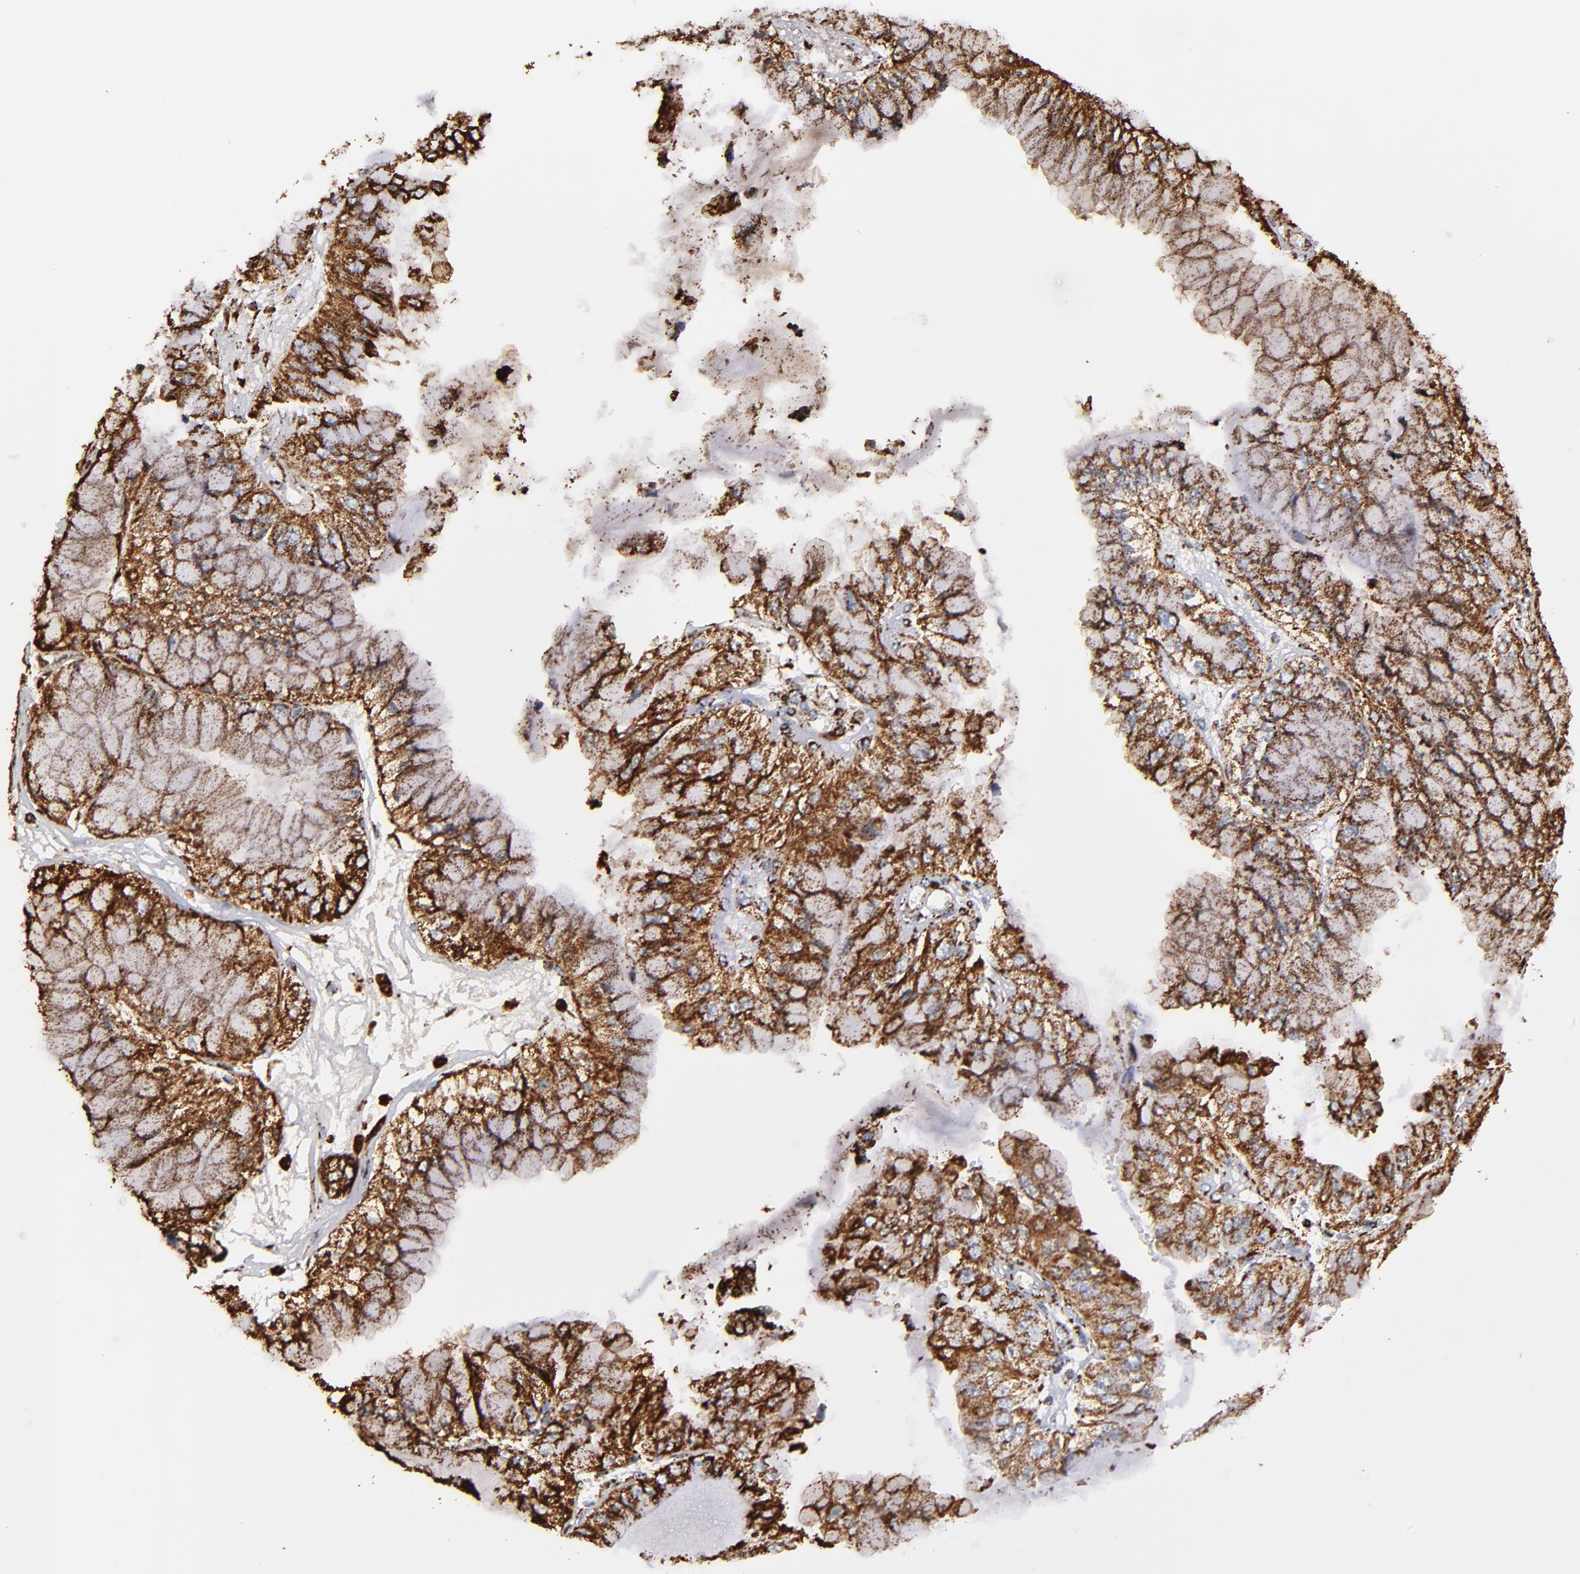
{"staining": {"intensity": "strong", "quantity": ">75%", "location": "cytoplasmic/membranous"}, "tissue": "liver cancer", "cell_type": "Tumor cells", "image_type": "cancer", "snomed": [{"axis": "morphology", "description": "Cholangiocarcinoma"}, {"axis": "topography", "description": "Liver"}], "caption": "Cholangiocarcinoma (liver) tissue reveals strong cytoplasmic/membranous positivity in approximately >75% of tumor cells (Stains: DAB in brown, nuclei in blue, Microscopy: brightfield microscopy at high magnification).", "gene": "SOD2", "patient": {"sex": "female", "age": 79}}